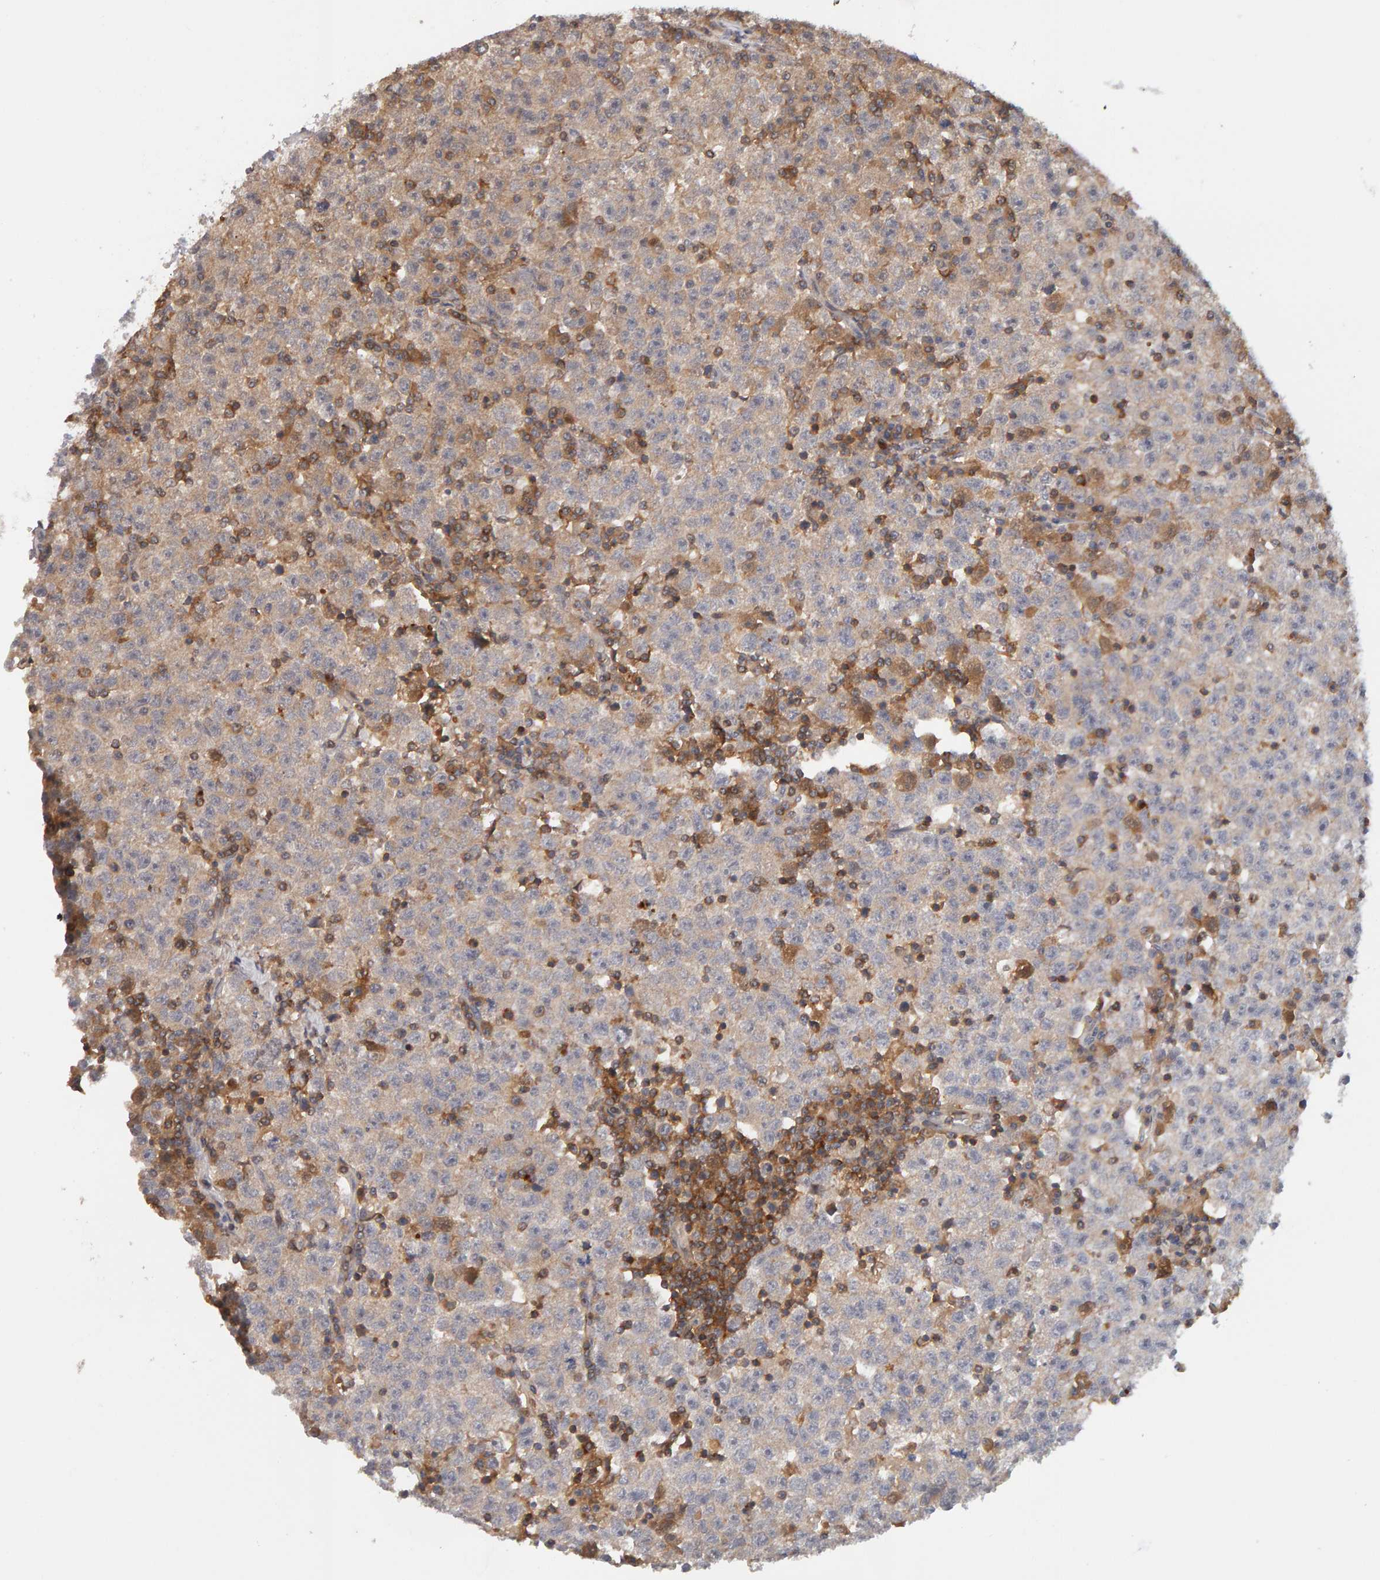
{"staining": {"intensity": "weak", "quantity": "25%-75%", "location": "cytoplasmic/membranous"}, "tissue": "testis cancer", "cell_type": "Tumor cells", "image_type": "cancer", "snomed": [{"axis": "morphology", "description": "Seminoma, NOS"}, {"axis": "topography", "description": "Testis"}], "caption": "The photomicrograph demonstrates staining of testis cancer, revealing weak cytoplasmic/membranous protein expression (brown color) within tumor cells.", "gene": "NUDCD1", "patient": {"sex": "male", "age": 22}}